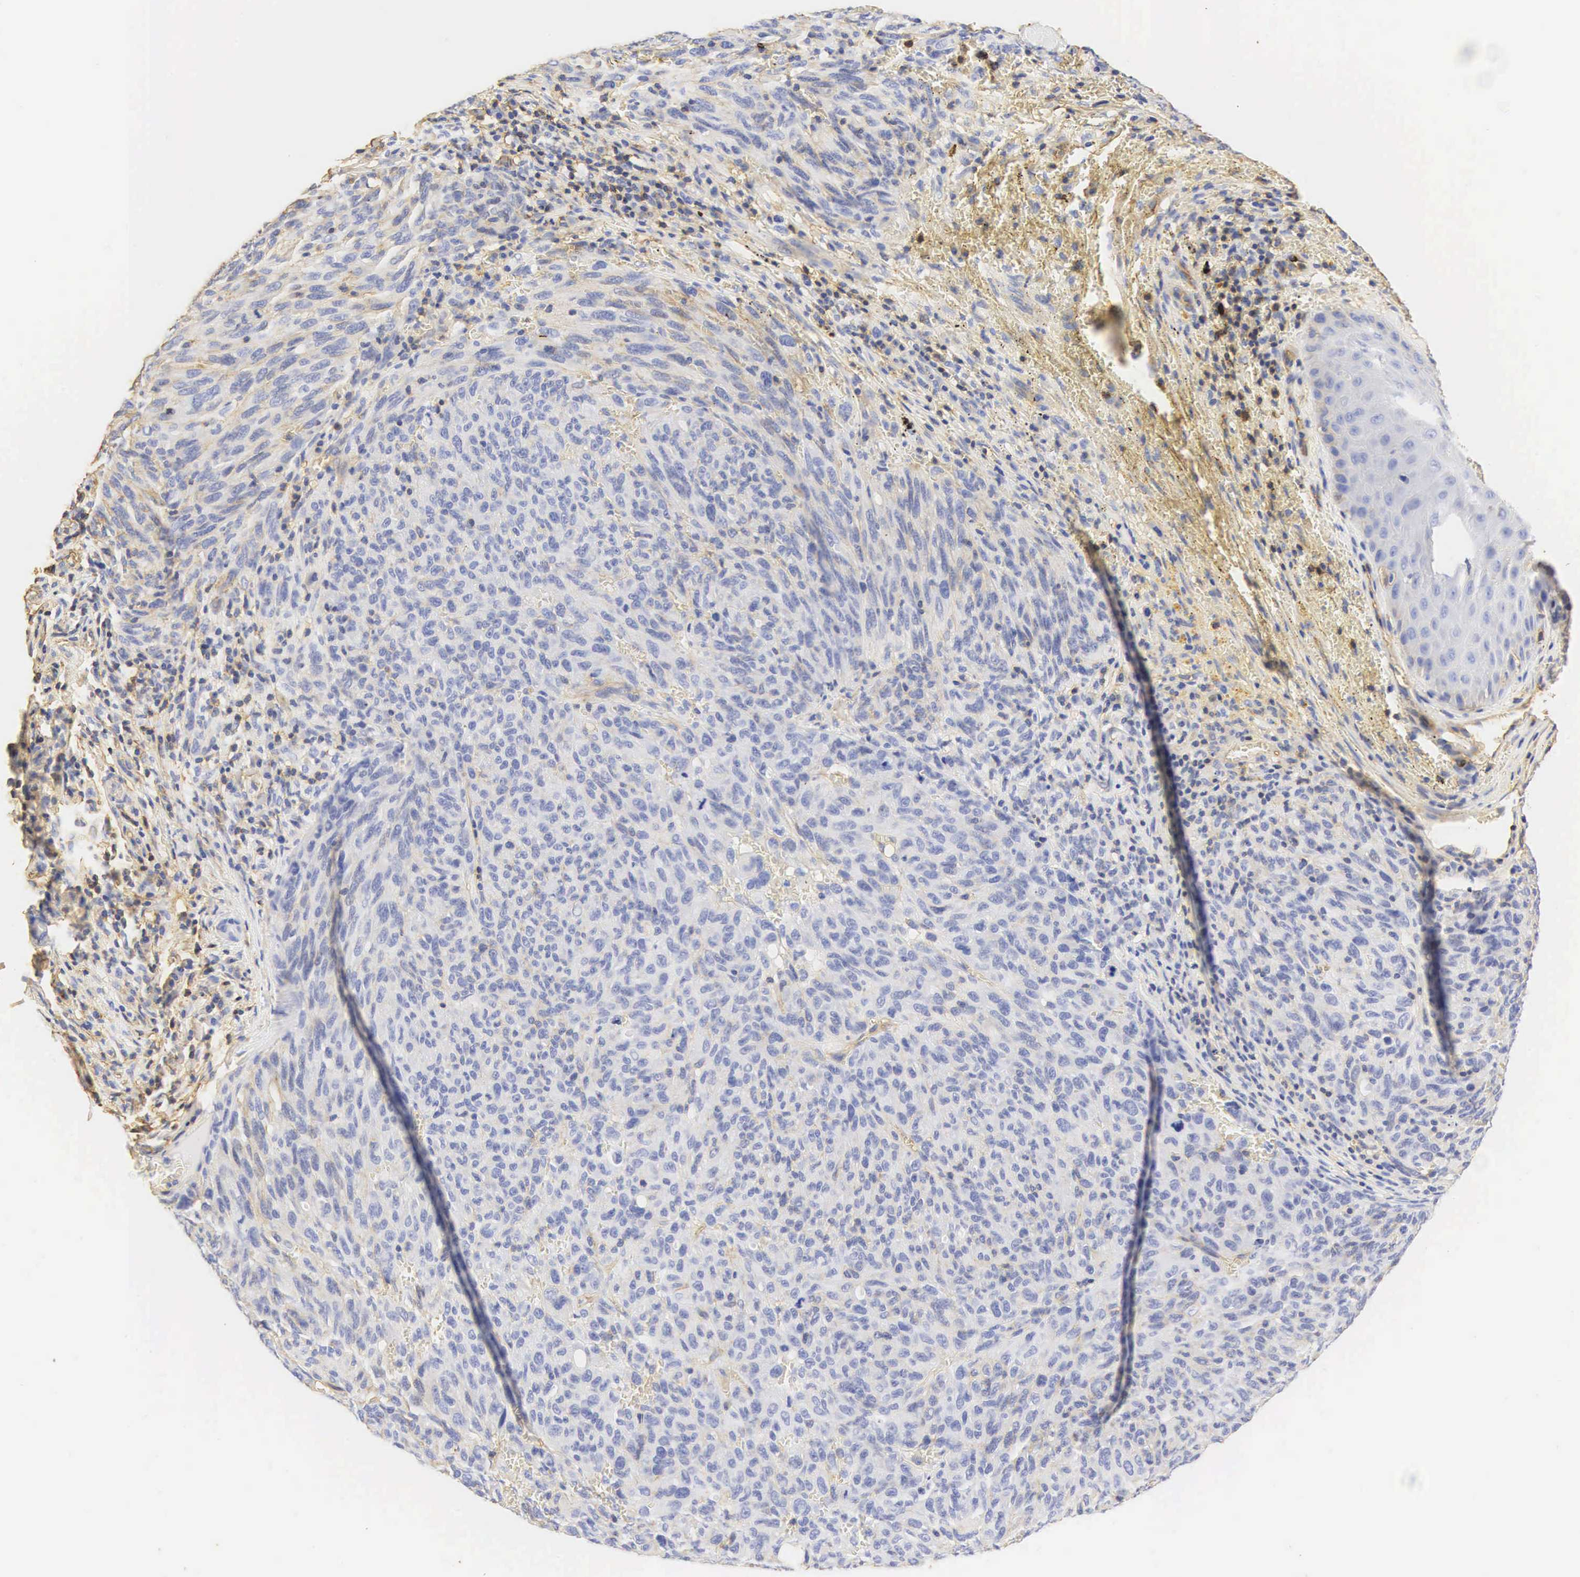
{"staining": {"intensity": "negative", "quantity": "none", "location": "none"}, "tissue": "melanoma", "cell_type": "Tumor cells", "image_type": "cancer", "snomed": [{"axis": "morphology", "description": "Malignant melanoma, NOS"}, {"axis": "topography", "description": "Skin"}], "caption": "DAB immunohistochemical staining of human melanoma reveals no significant positivity in tumor cells. (DAB (3,3'-diaminobenzidine) immunohistochemistry (IHC), high magnification).", "gene": "CD99", "patient": {"sex": "male", "age": 76}}